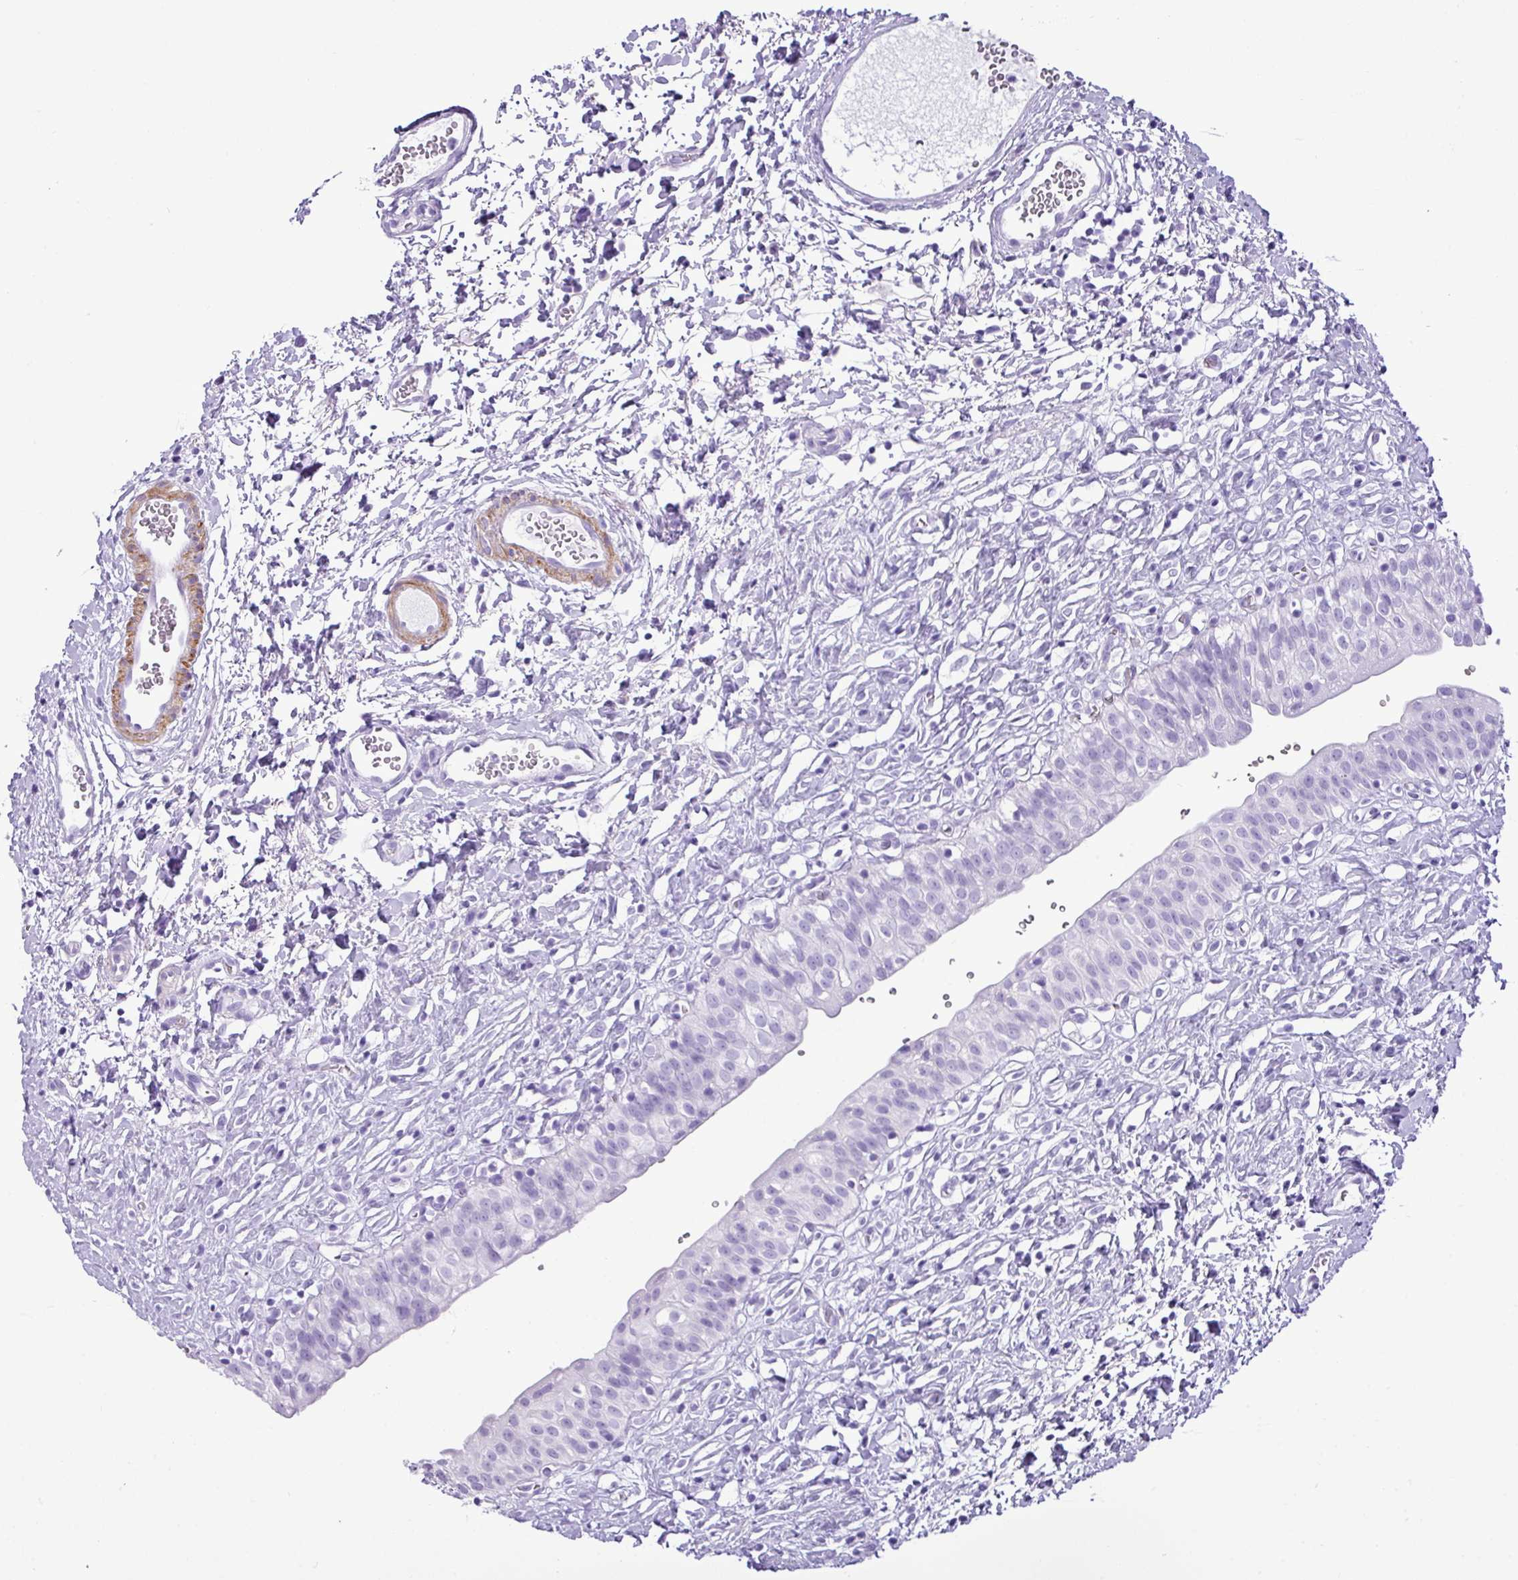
{"staining": {"intensity": "negative", "quantity": "none", "location": "none"}, "tissue": "urinary bladder", "cell_type": "Urothelial cells", "image_type": "normal", "snomed": [{"axis": "morphology", "description": "Normal tissue, NOS"}, {"axis": "topography", "description": "Urinary bladder"}], "caption": "IHC photomicrograph of benign human urinary bladder stained for a protein (brown), which shows no expression in urothelial cells.", "gene": "ZSCAN5A", "patient": {"sex": "male", "age": 51}}